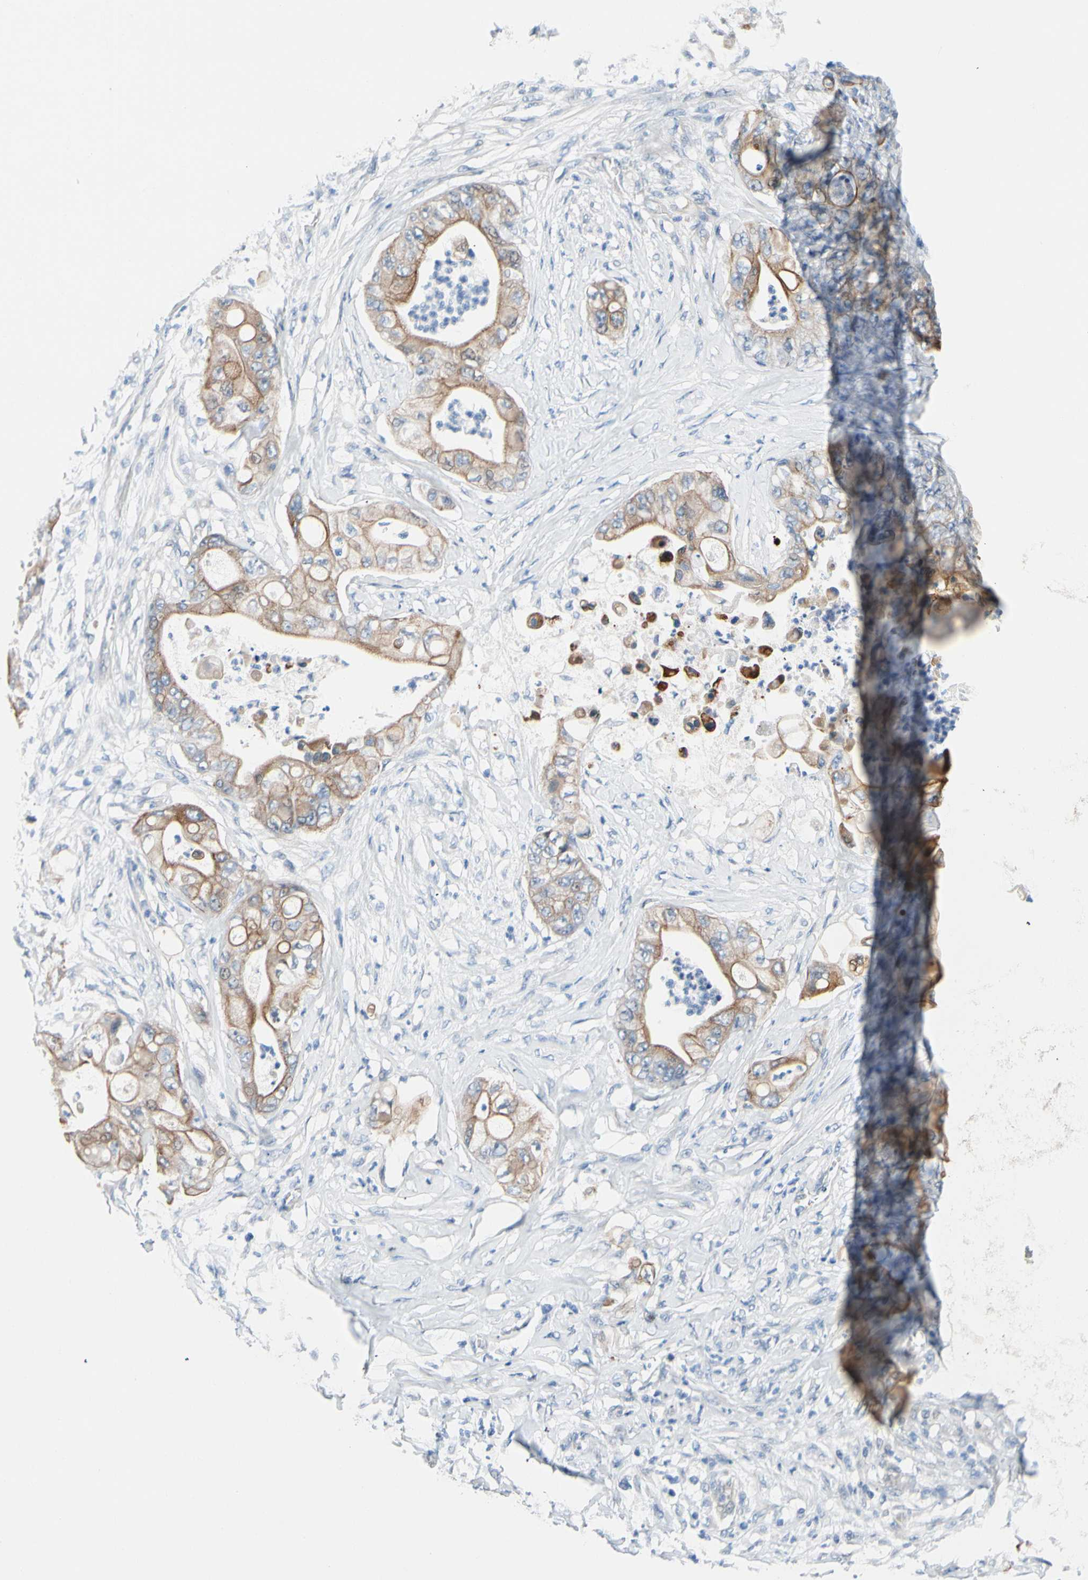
{"staining": {"intensity": "moderate", "quantity": ">75%", "location": "cytoplasmic/membranous,nuclear"}, "tissue": "stomach cancer", "cell_type": "Tumor cells", "image_type": "cancer", "snomed": [{"axis": "morphology", "description": "Adenocarcinoma, NOS"}, {"axis": "topography", "description": "Stomach"}], "caption": "Human stomach adenocarcinoma stained with a protein marker exhibits moderate staining in tumor cells.", "gene": "ZNF132", "patient": {"sex": "female", "age": 73}}